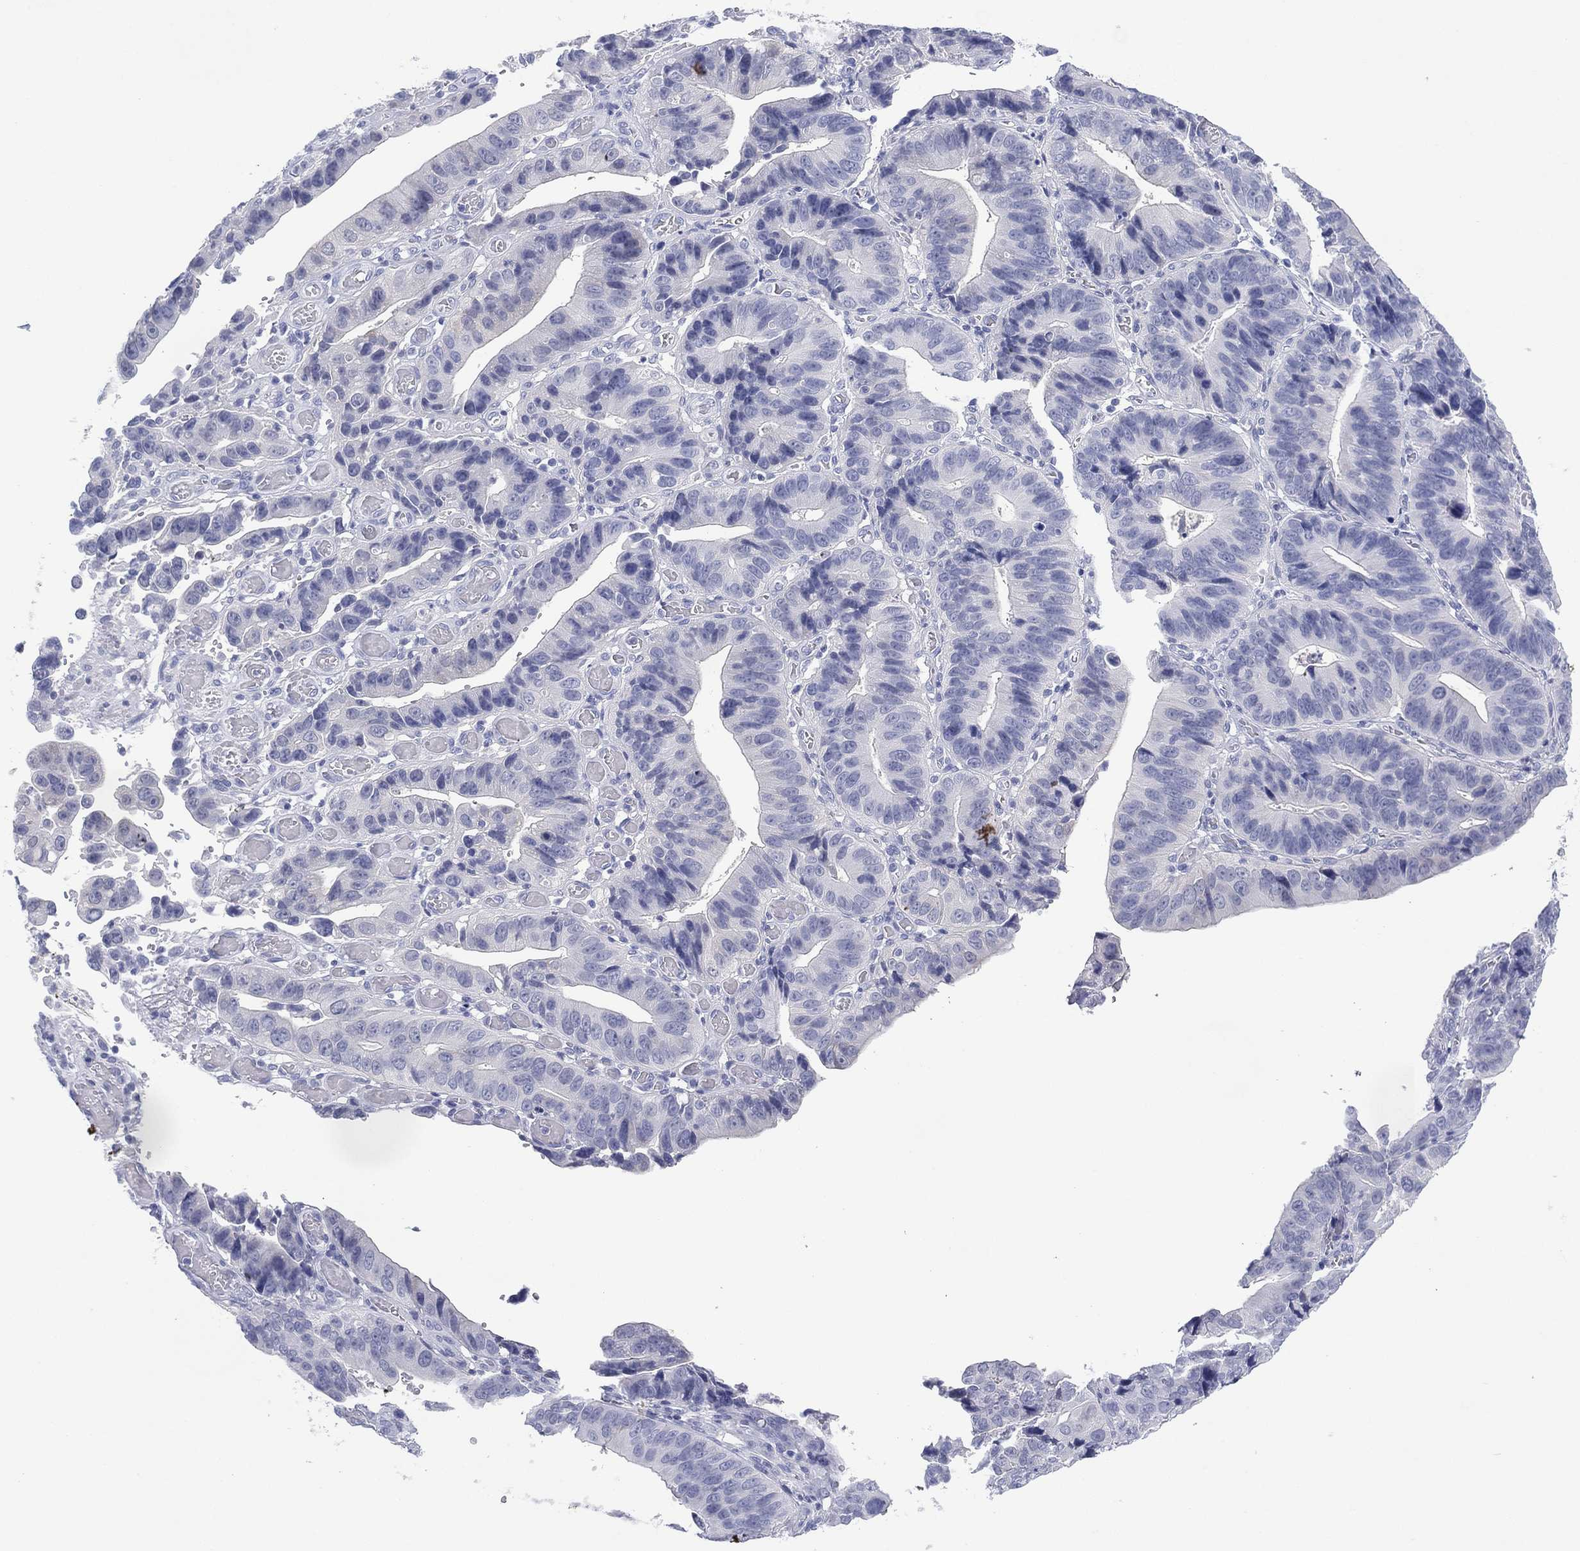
{"staining": {"intensity": "negative", "quantity": "none", "location": "none"}, "tissue": "stomach cancer", "cell_type": "Tumor cells", "image_type": "cancer", "snomed": [{"axis": "morphology", "description": "Adenocarcinoma, NOS"}, {"axis": "topography", "description": "Stomach"}], "caption": "IHC of adenocarcinoma (stomach) demonstrates no positivity in tumor cells.", "gene": "DSG1", "patient": {"sex": "male", "age": 84}}